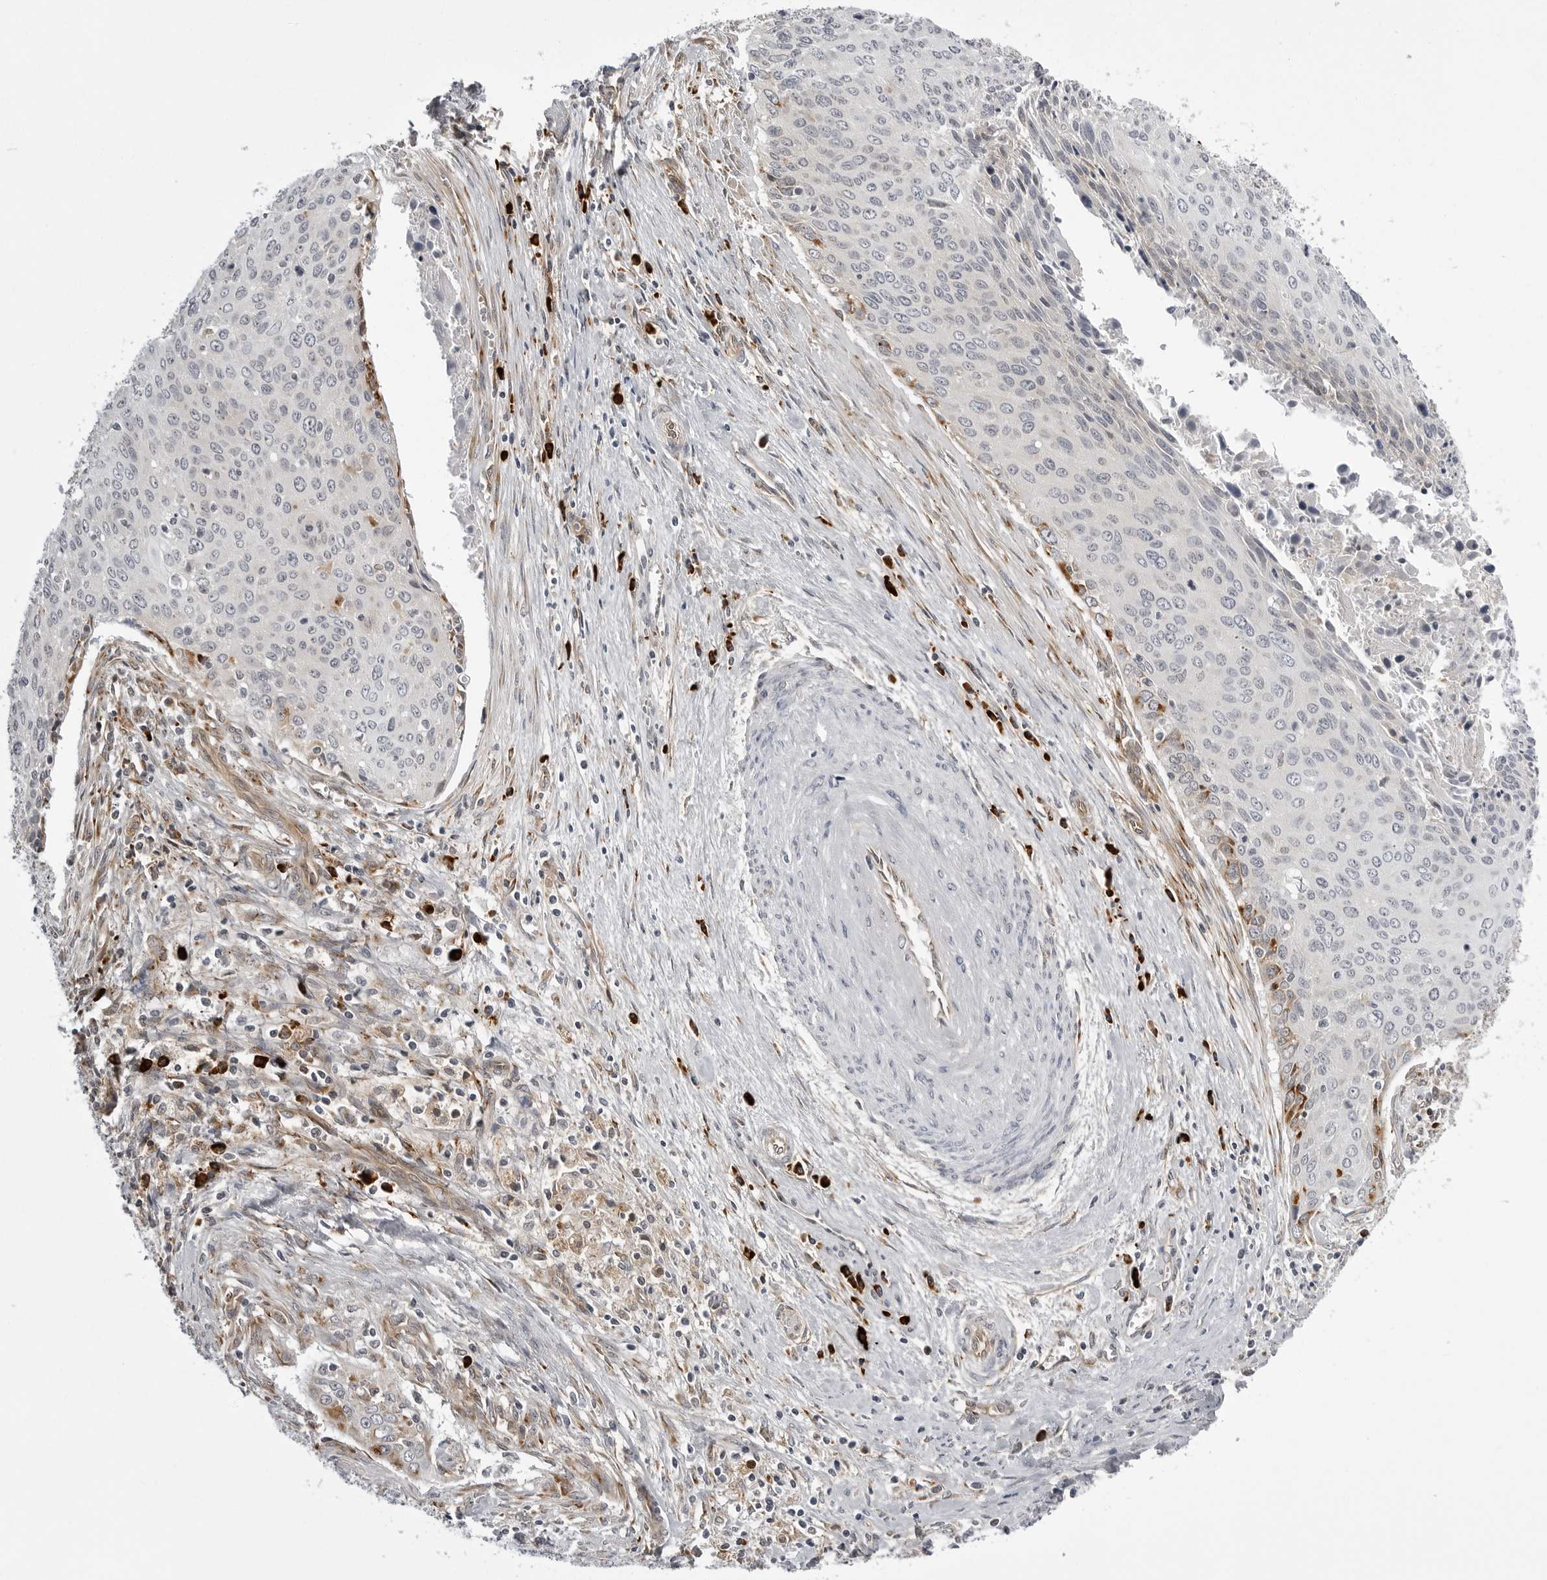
{"staining": {"intensity": "weak", "quantity": "<25%", "location": "cytoplasmic/membranous"}, "tissue": "cervical cancer", "cell_type": "Tumor cells", "image_type": "cancer", "snomed": [{"axis": "morphology", "description": "Squamous cell carcinoma, NOS"}, {"axis": "topography", "description": "Cervix"}], "caption": "High magnification brightfield microscopy of cervical cancer stained with DAB (3,3'-diaminobenzidine) (brown) and counterstained with hematoxylin (blue): tumor cells show no significant positivity.", "gene": "ARL5A", "patient": {"sex": "female", "age": 55}}